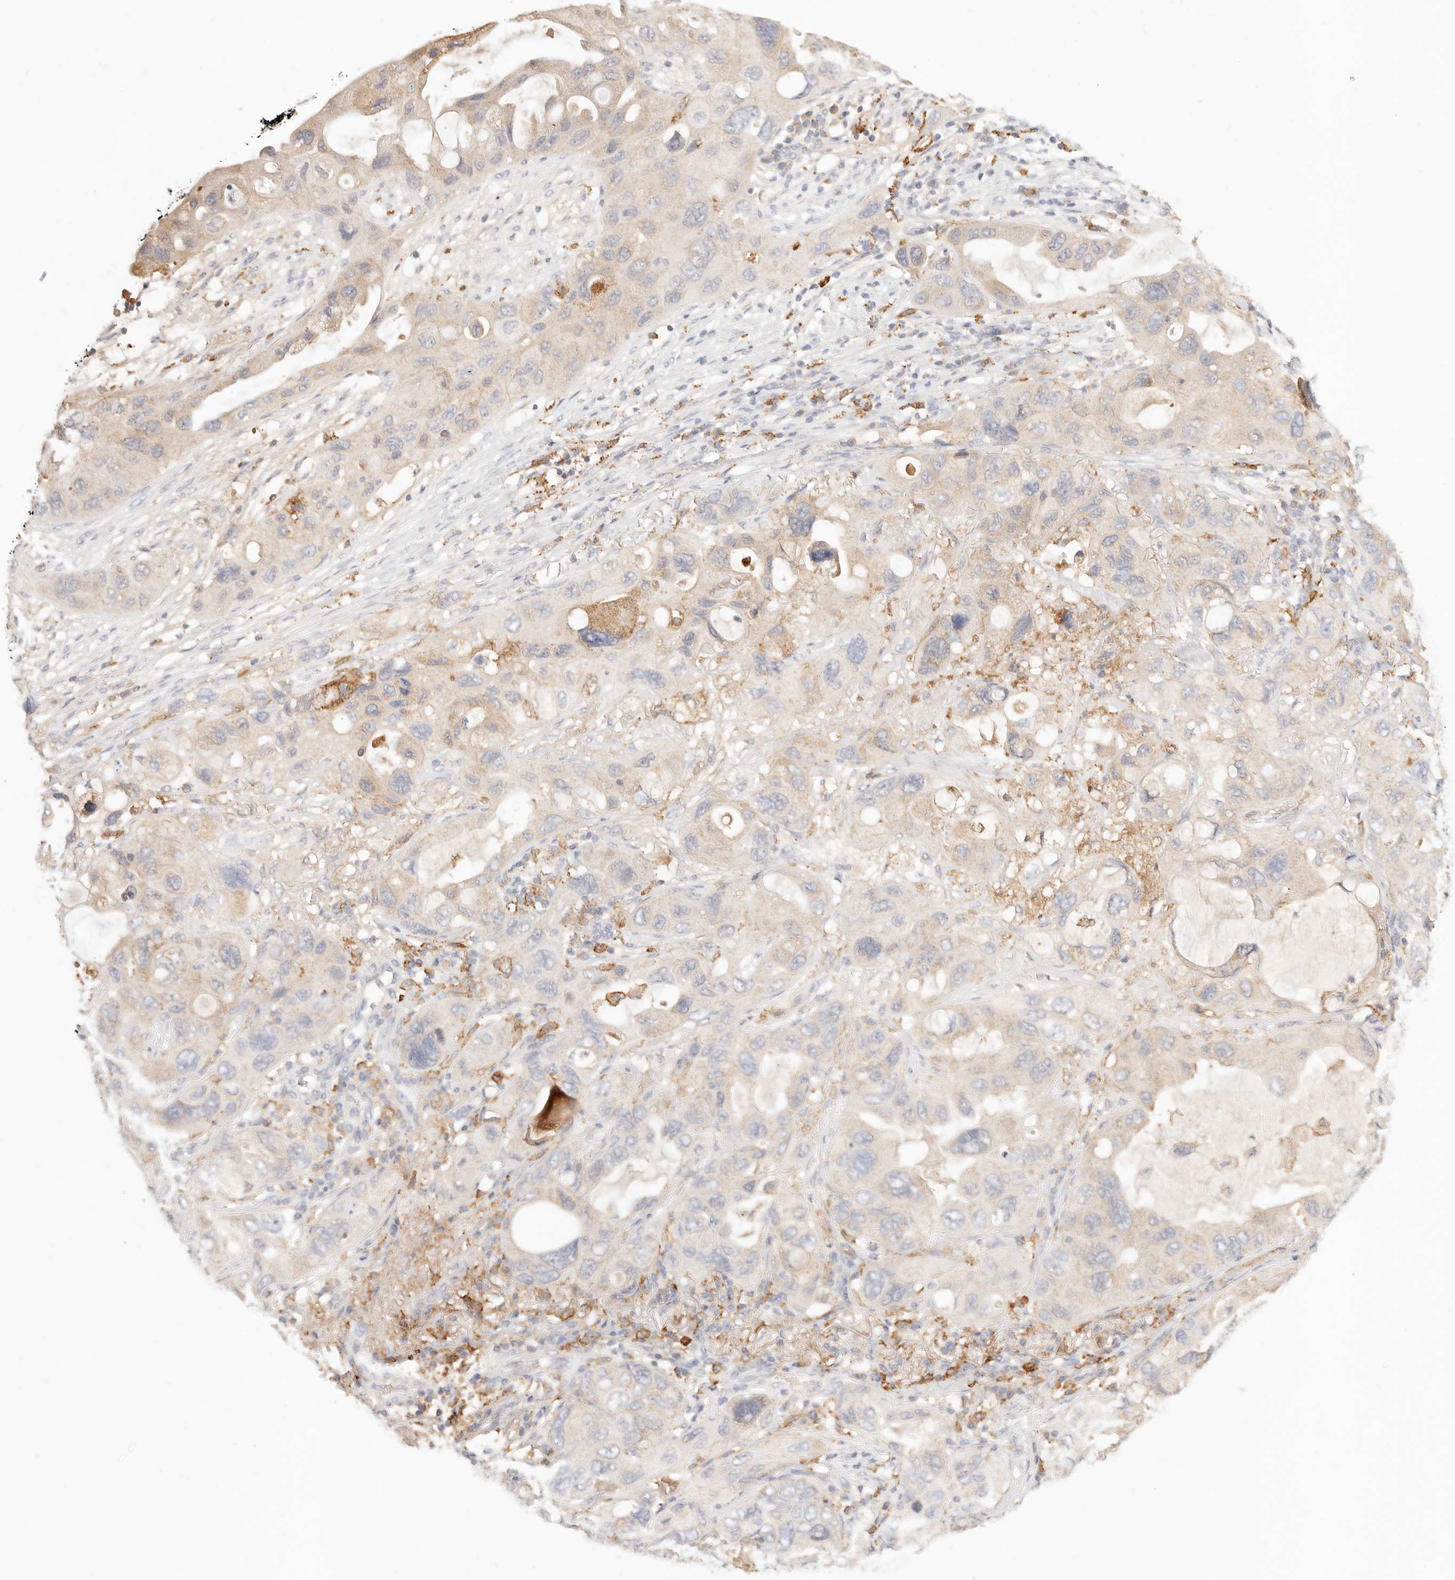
{"staining": {"intensity": "weak", "quantity": "25%-75%", "location": "cytoplasmic/membranous"}, "tissue": "lung cancer", "cell_type": "Tumor cells", "image_type": "cancer", "snomed": [{"axis": "morphology", "description": "Squamous cell carcinoma, NOS"}, {"axis": "topography", "description": "Lung"}], "caption": "Protein staining demonstrates weak cytoplasmic/membranous positivity in about 25%-75% of tumor cells in lung cancer.", "gene": "HK2", "patient": {"sex": "female", "age": 73}}